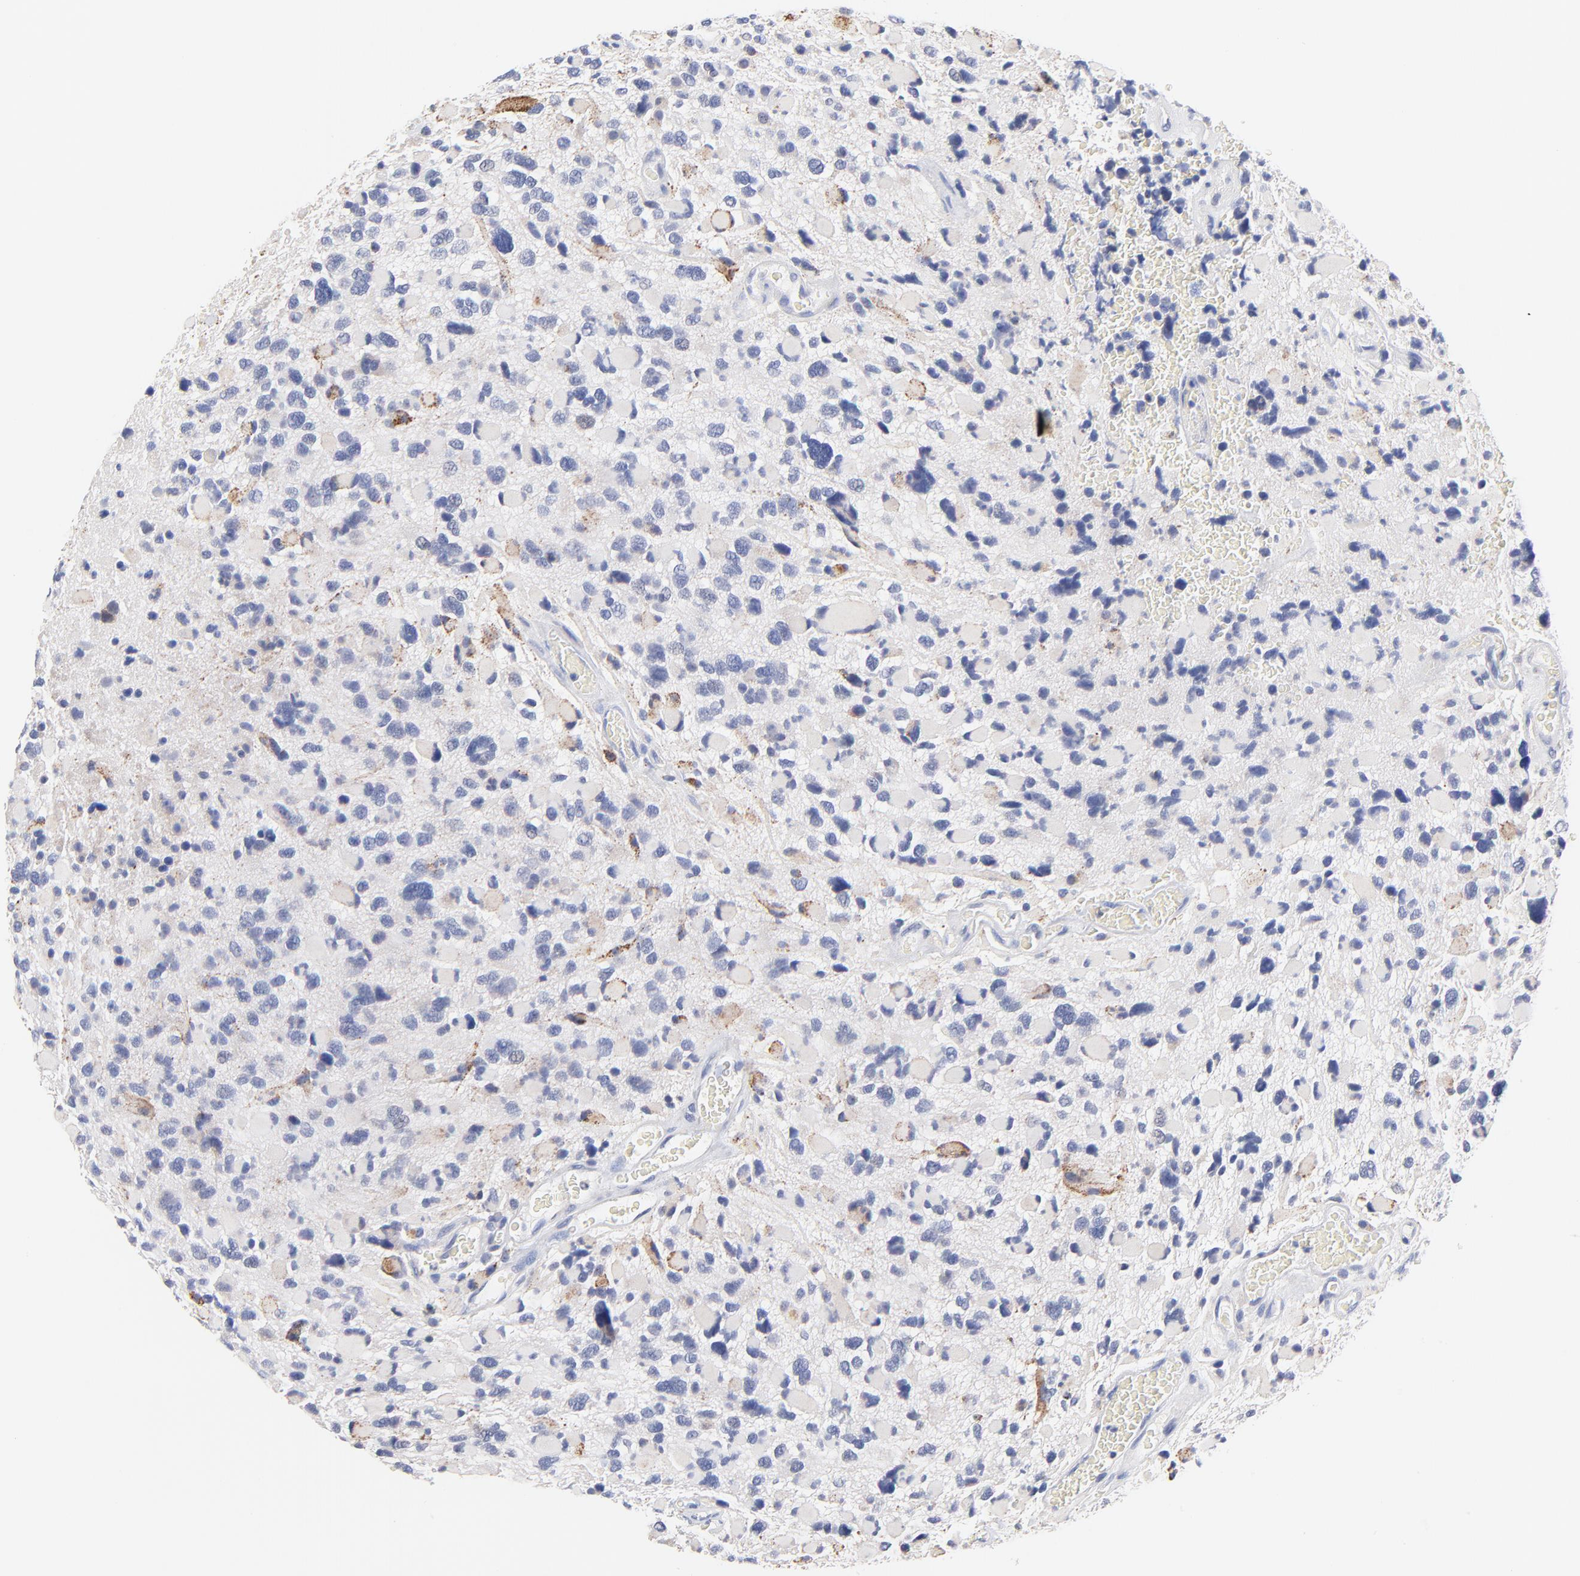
{"staining": {"intensity": "negative", "quantity": "none", "location": "none"}, "tissue": "glioma", "cell_type": "Tumor cells", "image_type": "cancer", "snomed": [{"axis": "morphology", "description": "Glioma, malignant, High grade"}, {"axis": "topography", "description": "Brain"}], "caption": "Immunohistochemistry micrograph of human malignant high-grade glioma stained for a protein (brown), which displays no expression in tumor cells.", "gene": "FBXO10", "patient": {"sex": "female", "age": 37}}